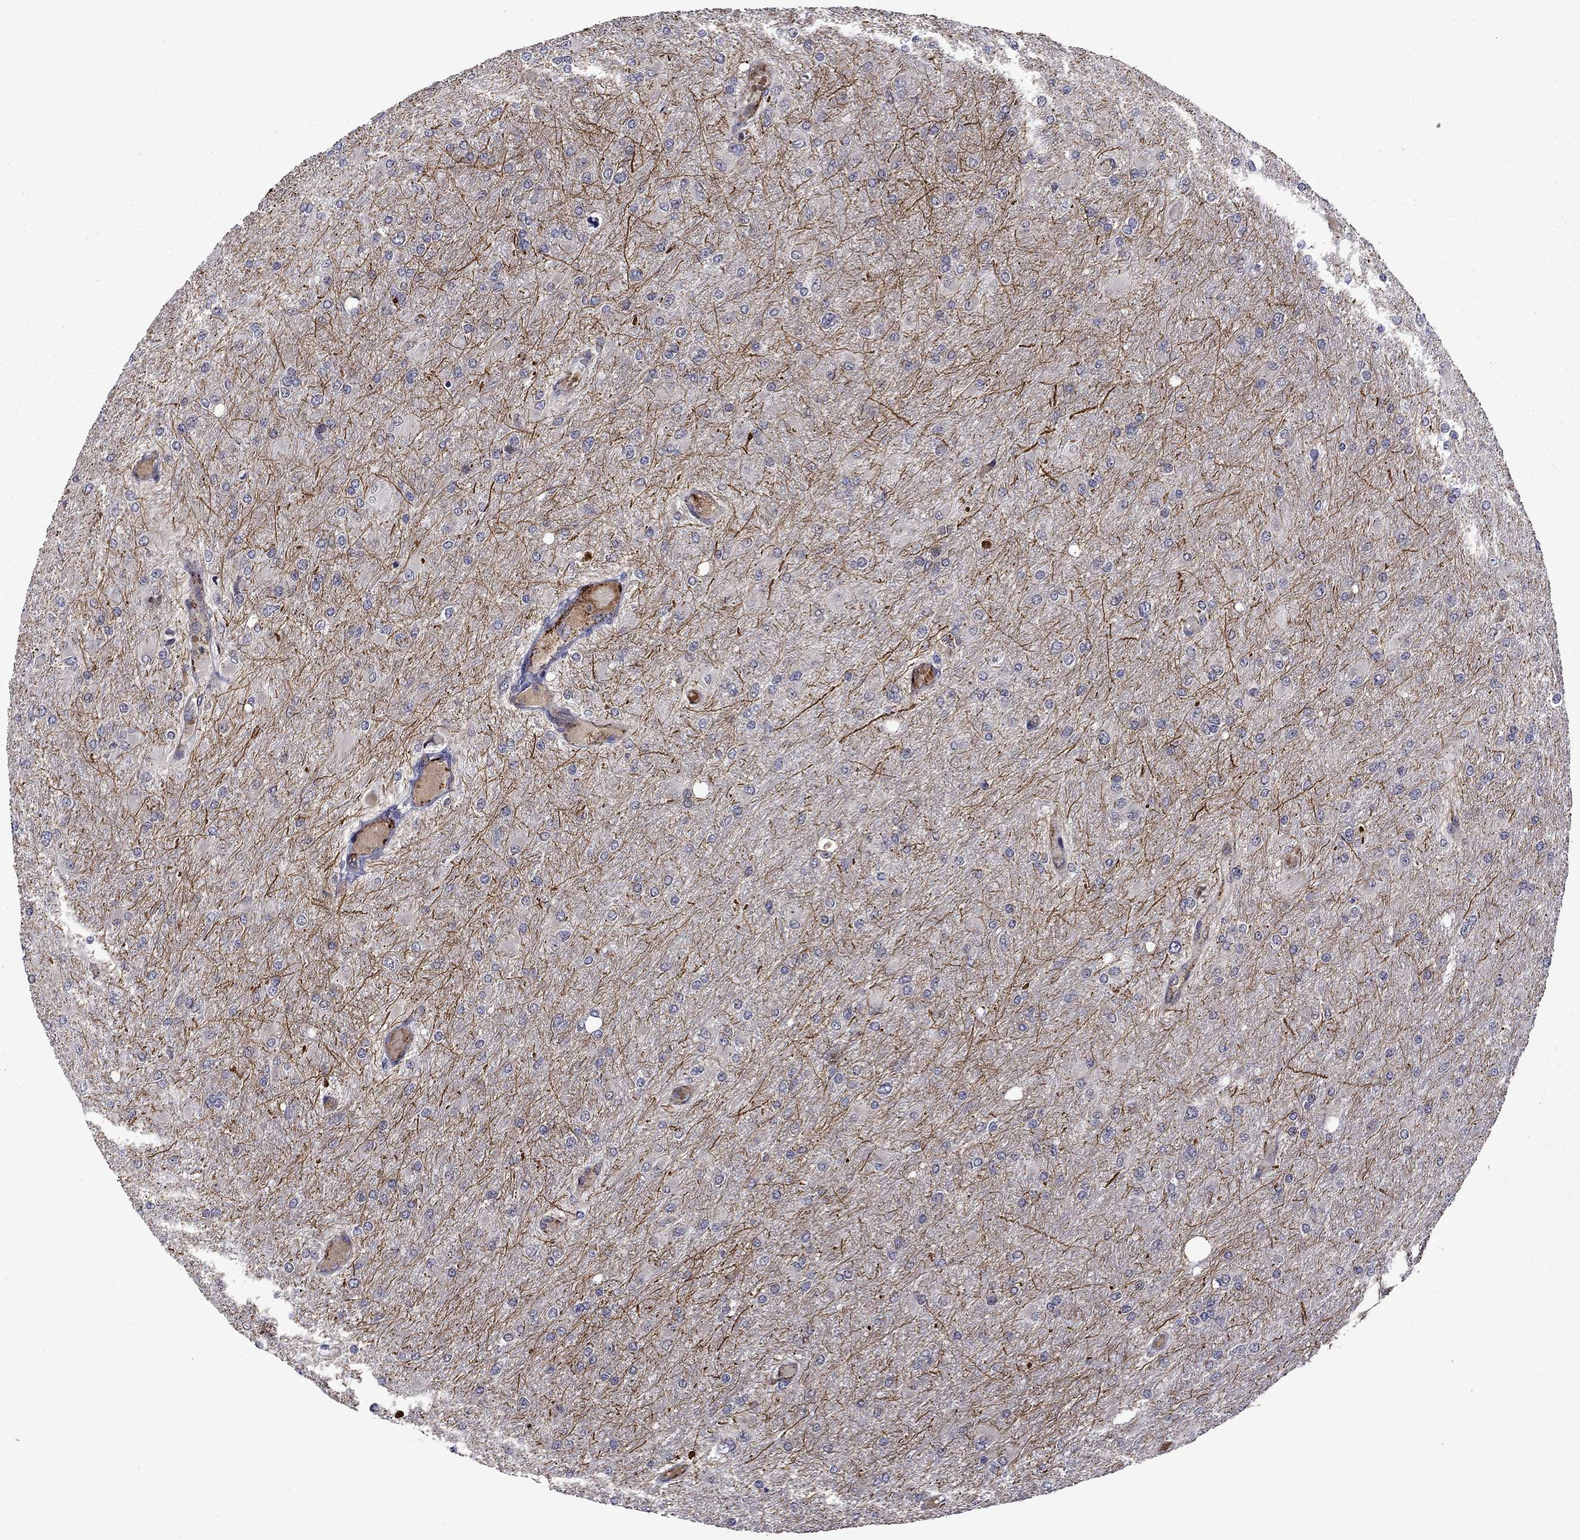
{"staining": {"intensity": "strong", "quantity": "25%-75%", "location": "cytoplasmic/membranous"}, "tissue": "glioma", "cell_type": "Tumor cells", "image_type": "cancer", "snomed": [{"axis": "morphology", "description": "Glioma, malignant, High grade"}, {"axis": "topography", "description": "Cerebral cortex"}], "caption": "Brown immunohistochemical staining in human glioma reveals strong cytoplasmic/membranous staining in about 25%-75% of tumor cells.", "gene": "SLITRK1", "patient": {"sex": "female", "age": 36}}